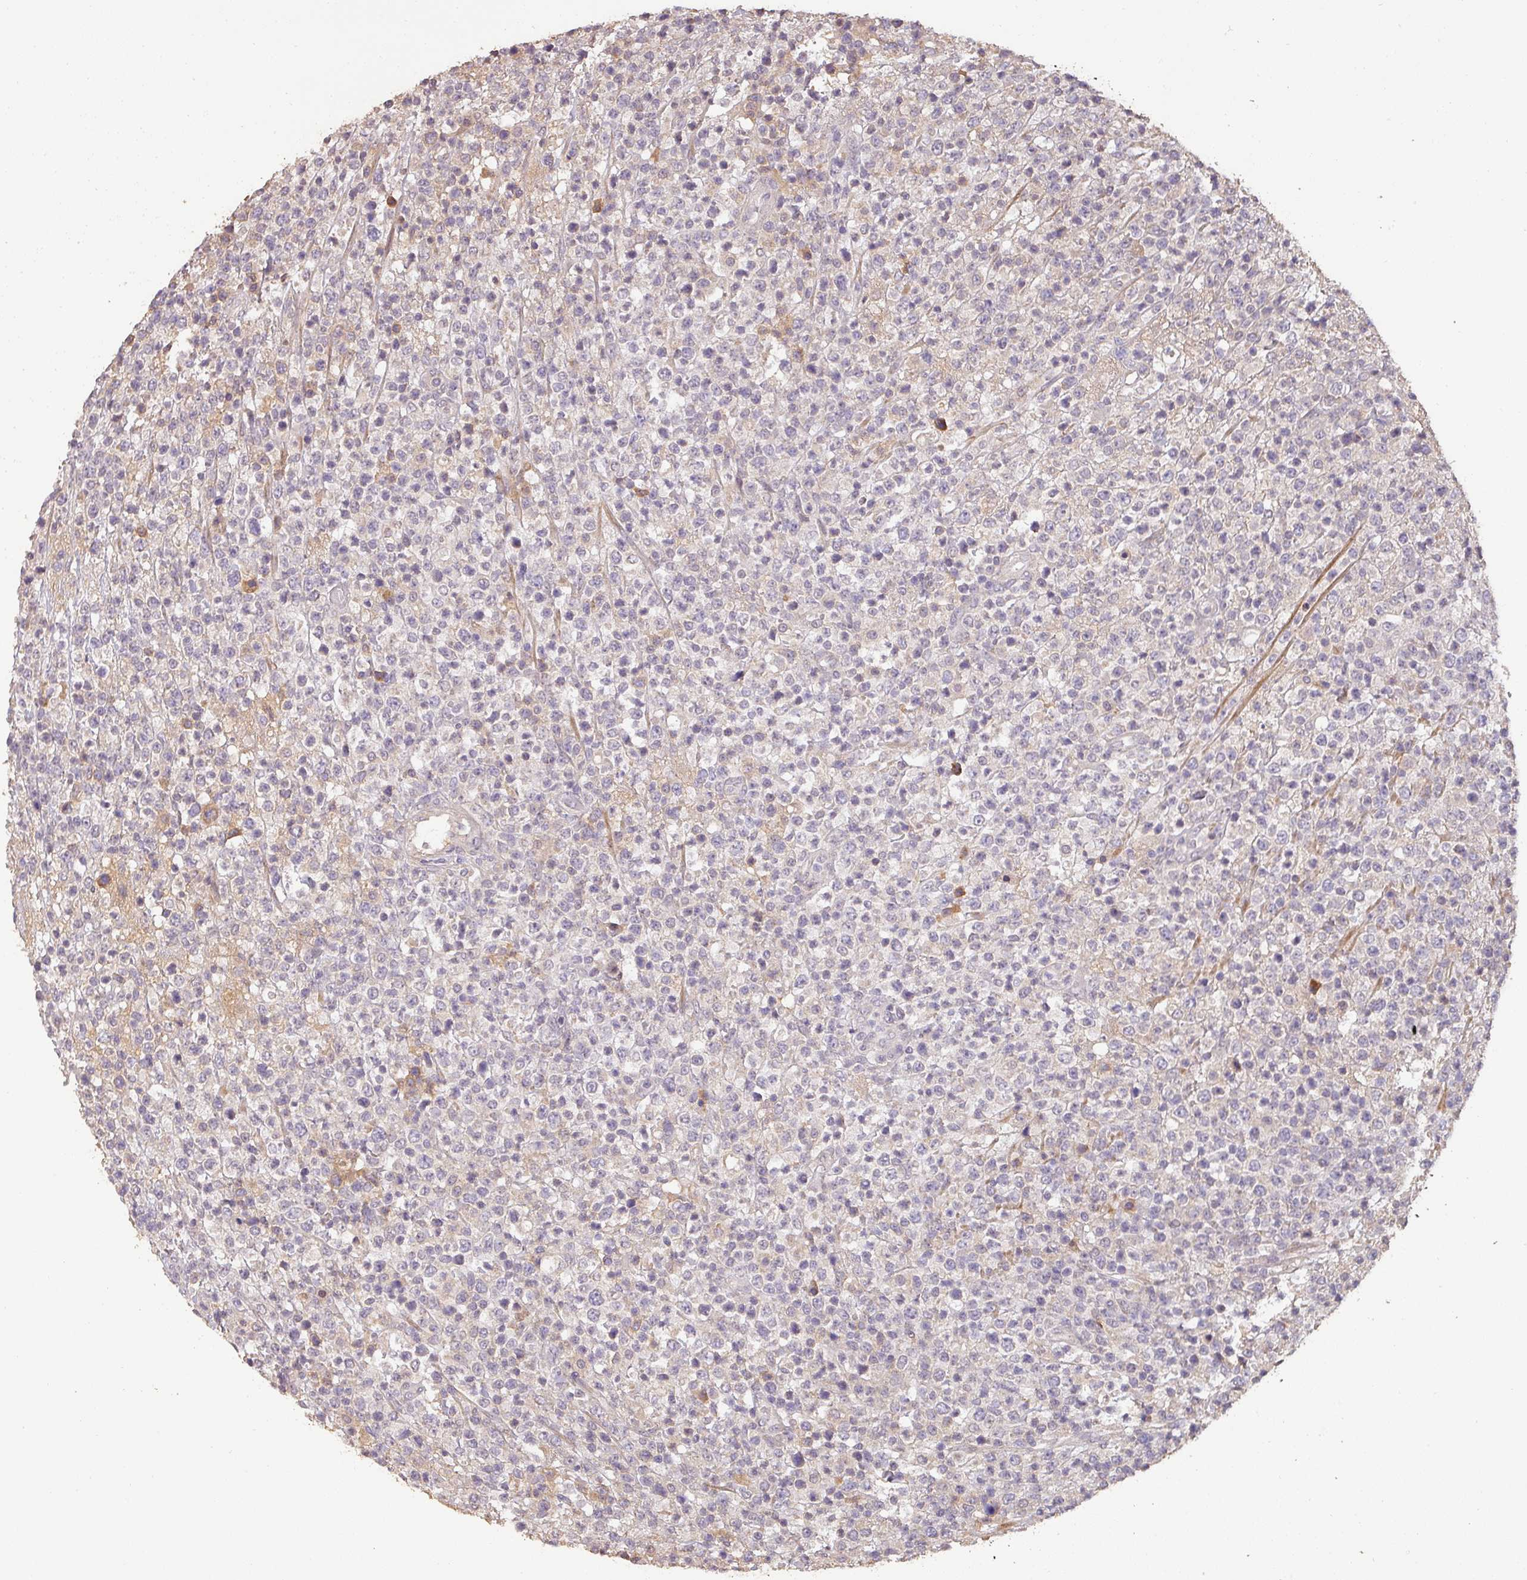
{"staining": {"intensity": "negative", "quantity": "none", "location": "none"}, "tissue": "lymphoma", "cell_type": "Tumor cells", "image_type": "cancer", "snomed": [{"axis": "morphology", "description": "Malignant lymphoma, non-Hodgkin's type, High grade"}, {"axis": "topography", "description": "Colon"}], "caption": "The histopathology image exhibits no staining of tumor cells in high-grade malignant lymphoma, non-Hodgkin's type.", "gene": "BPIFB3", "patient": {"sex": "female", "age": 53}}